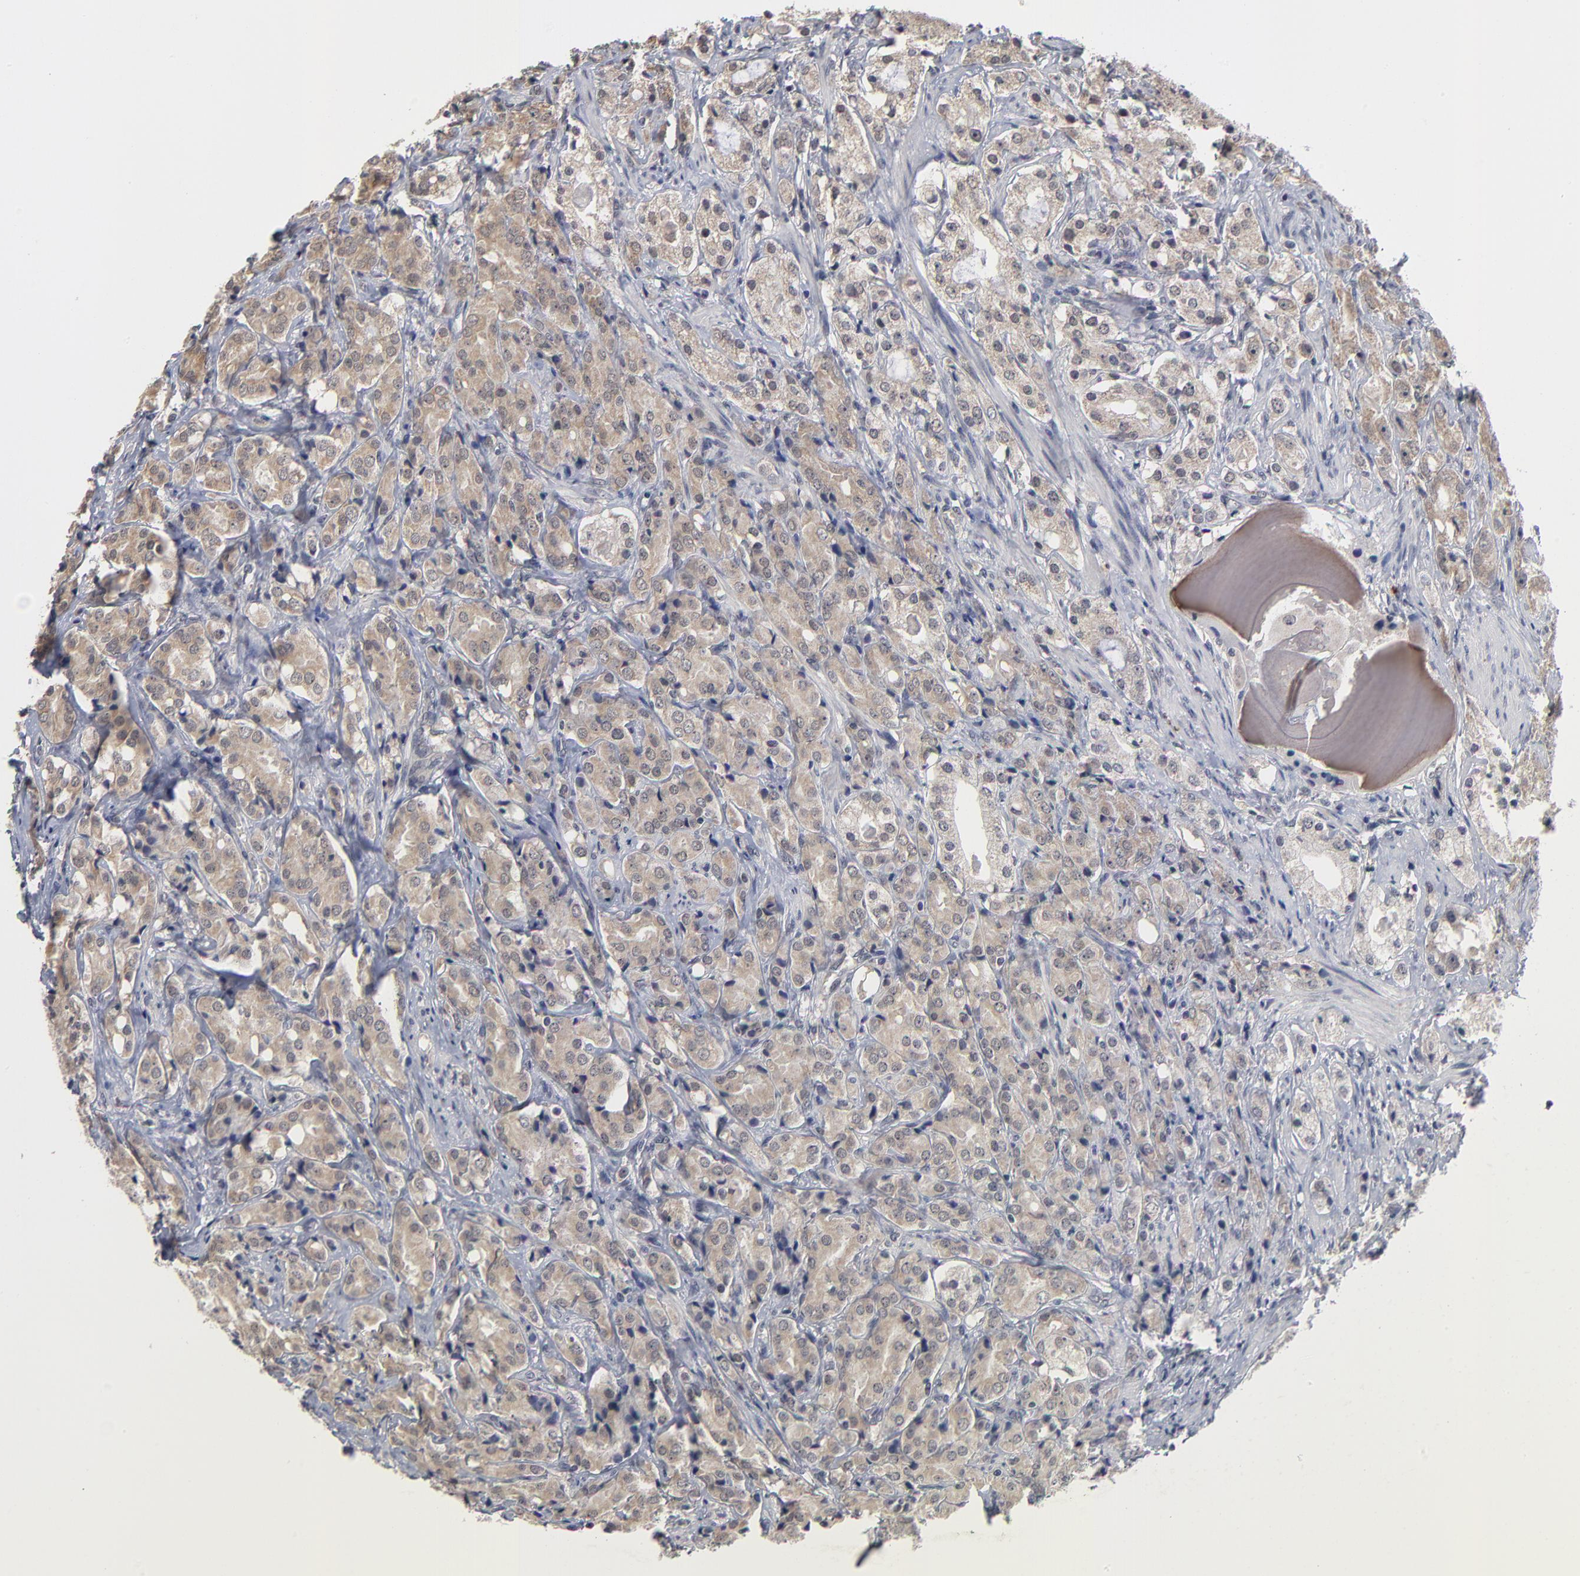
{"staining": {"intensity": "weak", "quantity": ">75%", "location": "cytoplasmic/membranous"}, "tissue": "prostate cancer", "cell_type": "Tumor cells", "image_type": "cancer", "snomed": [{"axis": "morphology", "description": "Adenocarcinoma, High grade"}, {"axis": "topography", "description": "Prostate"}], "caption": "High-grade adenocarcinoma (prostate) was stained to show a protein in brown. There is low levels of weak cytoplasmic/membranous expression in approximately >75% of tumor cells.", "gene": "WSB1", "patient": {"sex": "male", "age": 68}}